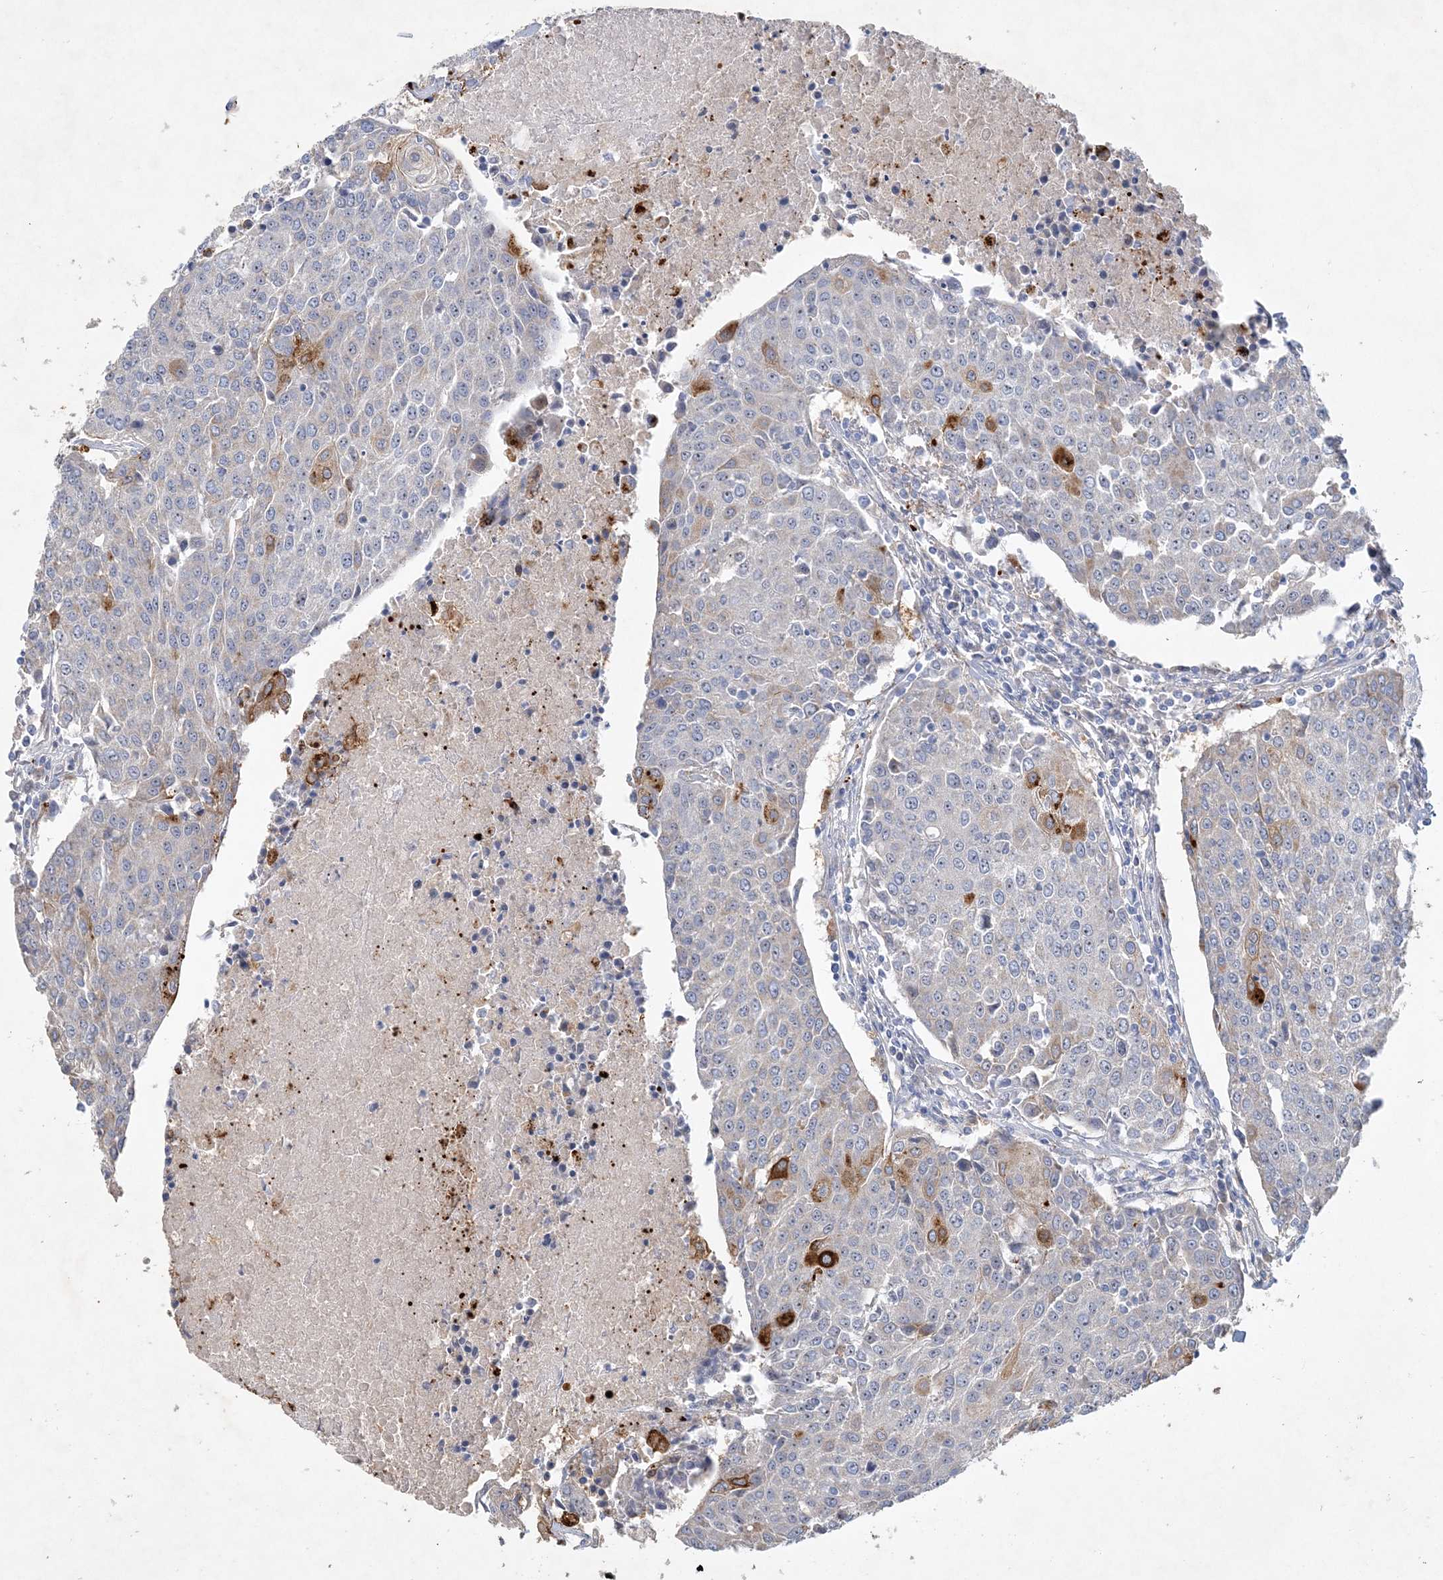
{"staining": {"intensity": "negative", "quantity": "none", "location": "none"}, "tissue": "urothelial cancer", "cell_type": "Tumor cells", "image_type": "cancer", "snomed": [{"axis": "morphology", "description": "Urothelial carcinoma, High grade"}, {"axis": "topography", "description": "Urinary bladder"}], "caption": "This is an immunohistochemistry (IHC) image of urothelial cancer. There is no expression in tumor cells.", "gene": "FEZ2", "patient": {"sex": "female", "age": 85}}